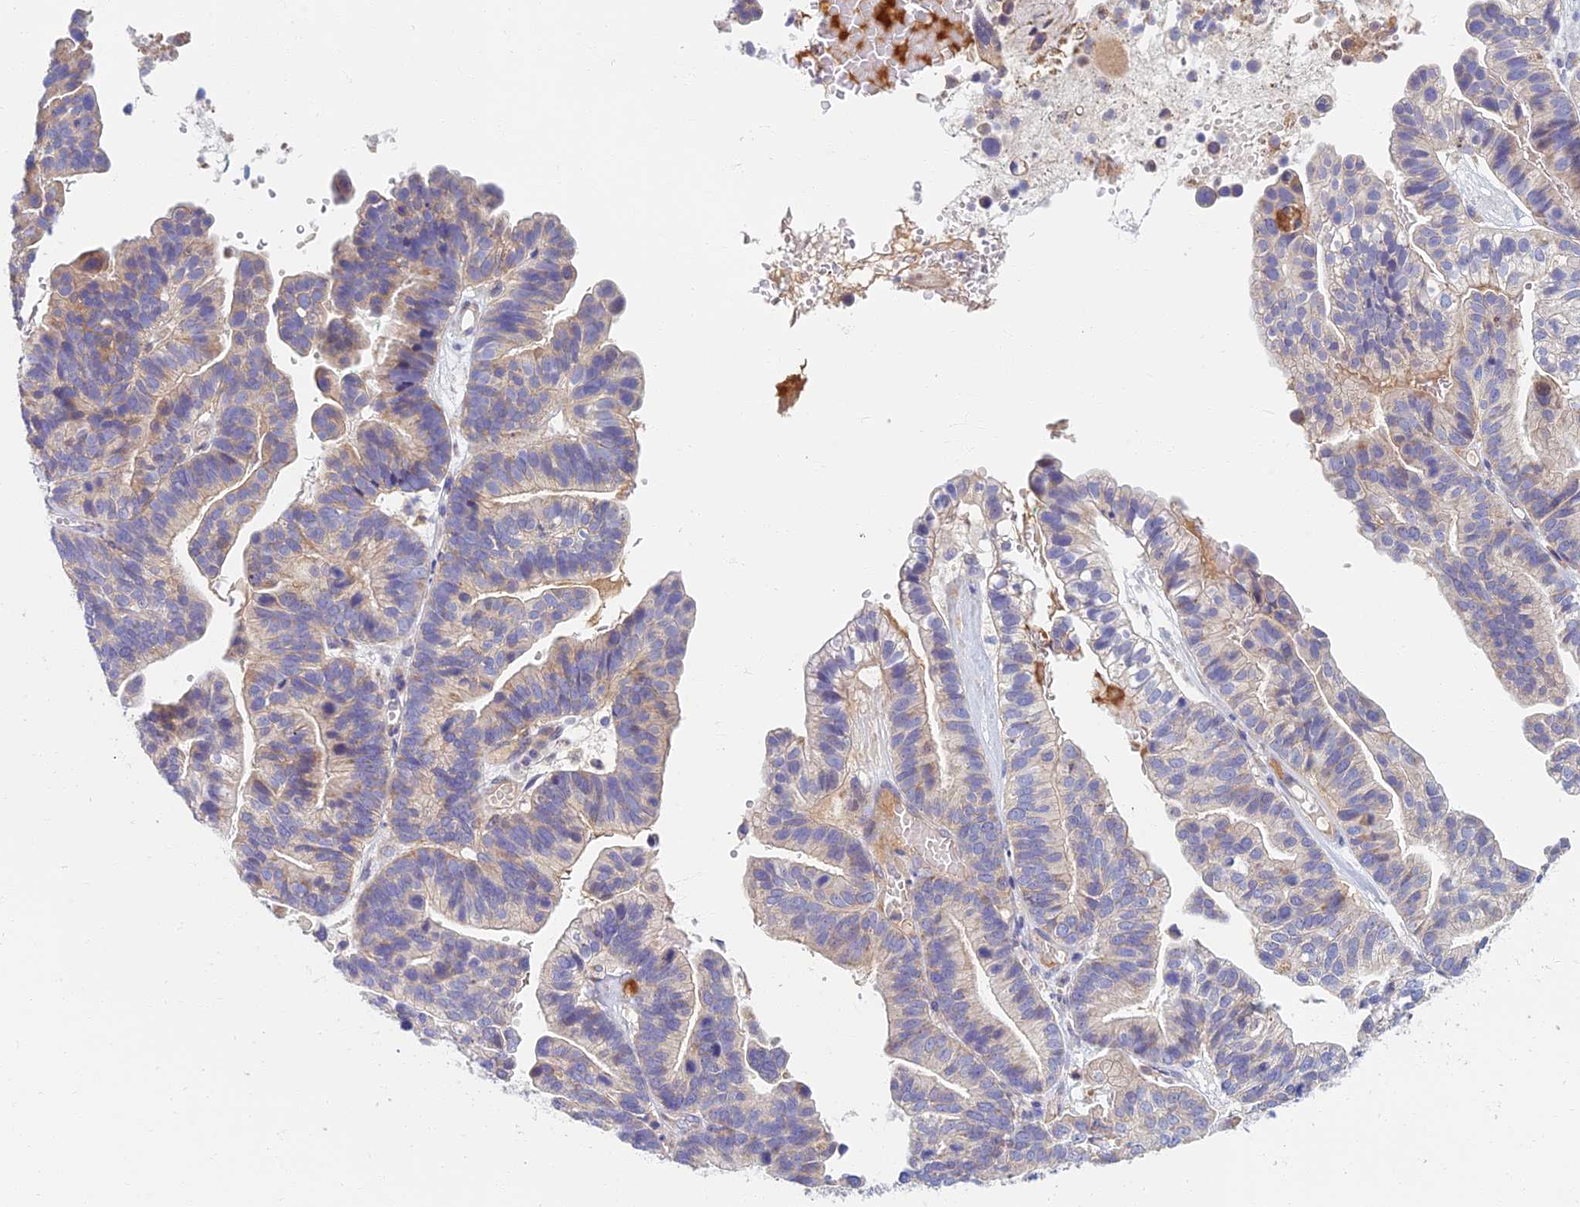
{"staining": {"intensity": "weak", "quantity": "<25%", "location": "cytoplasmic/membranous"}, "tissue": "ovarian cancer", "cell_type": "Tumor cells", "image_type": "cancer", "snomed": [{"axis": "morphology", "description": "Cystadenocarcinoma, serous, NOS"}, {"axis": "topography", "description": "Ovary"}], "caption": "A high-resolution image shows immunohistochemistry staining of serous cystadenocarcinoma (ovarian), which displays no significant staining in tumor cells.", "gene": "SOGA1", "patient": {"sex": "female", "age": 56}}